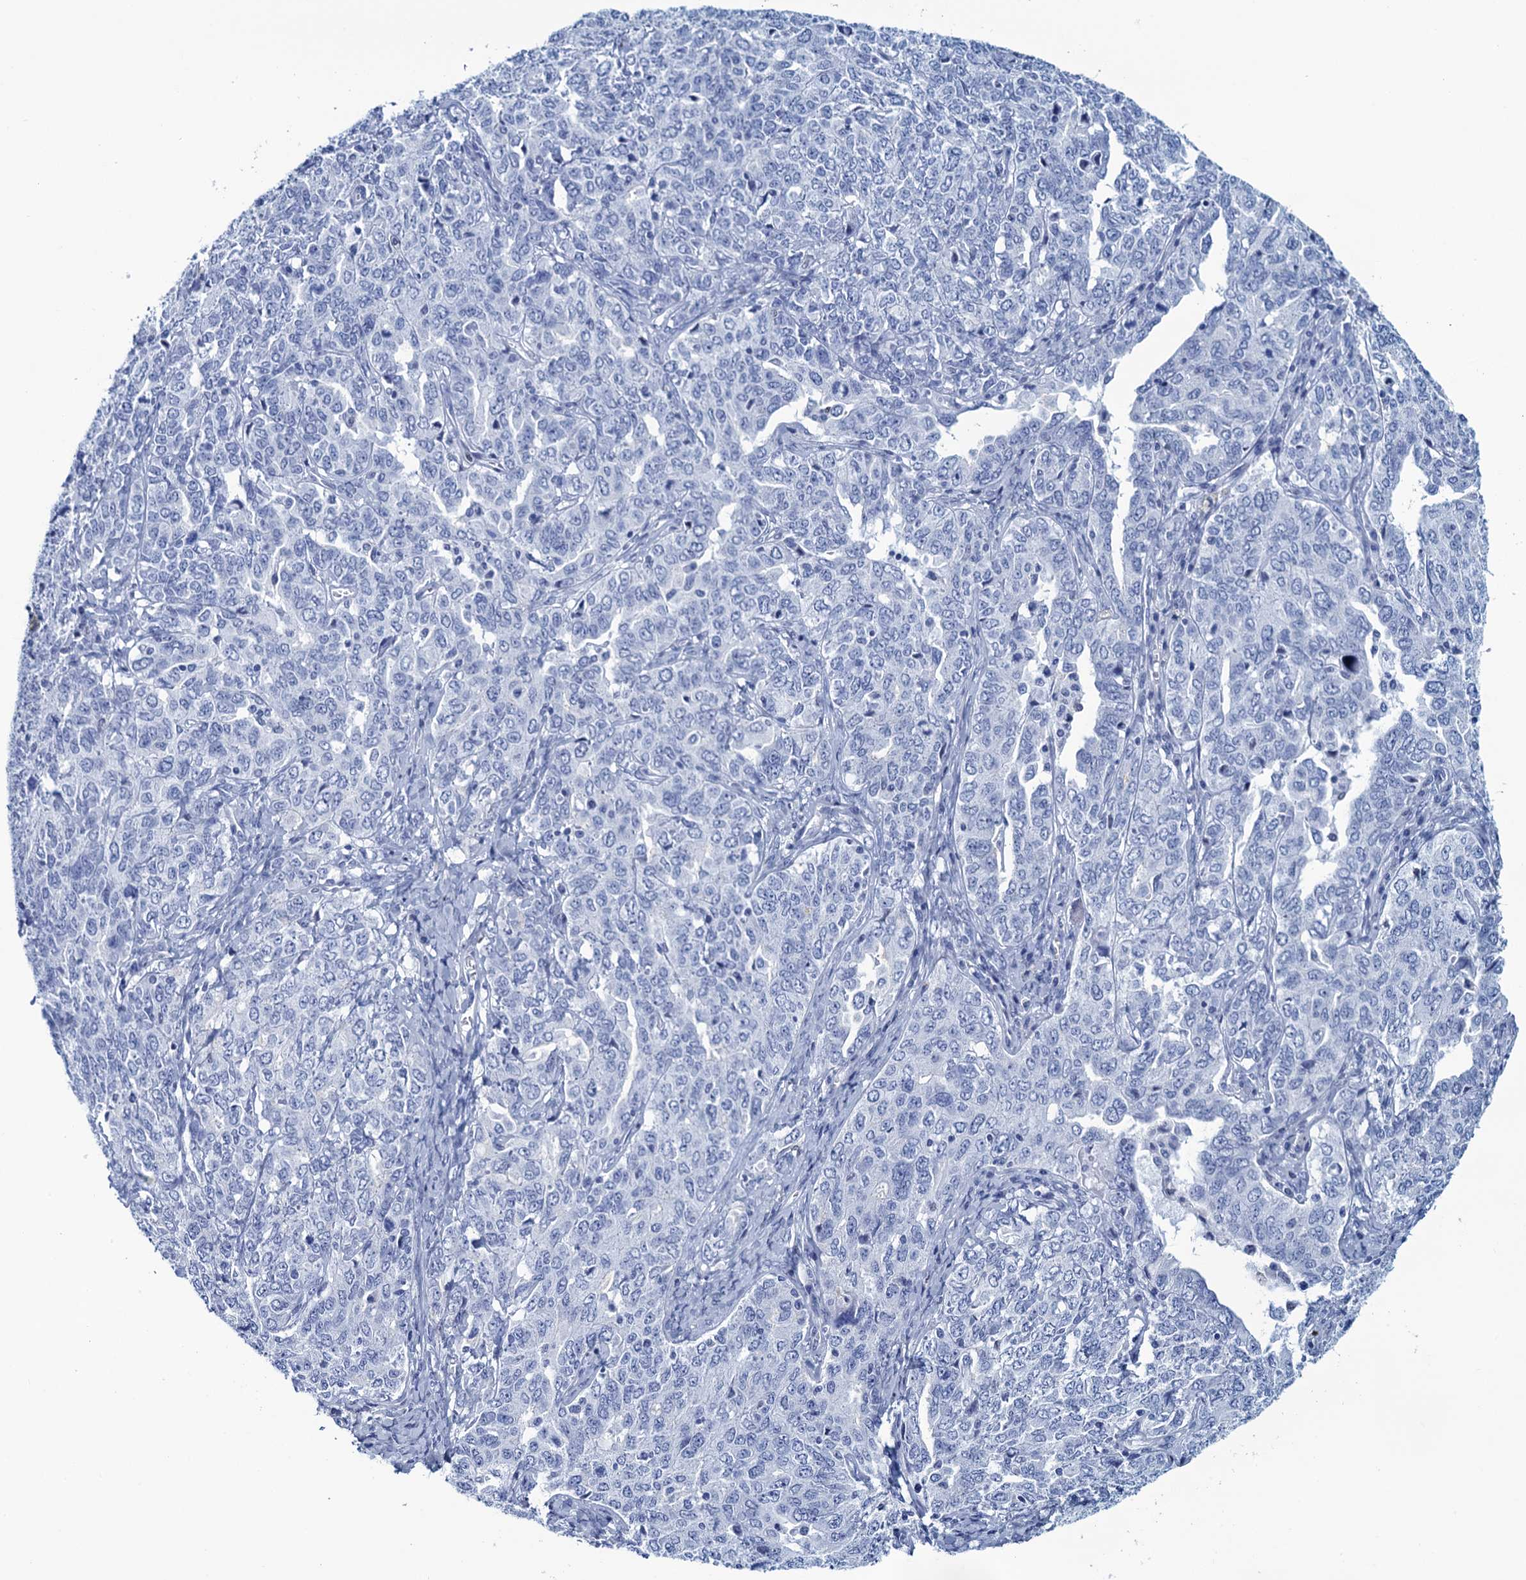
{"staining": {"intensity": "negative", "quantity": "none", "location": "none"}, "tissue": "ovarian cancer", "cell_type": "Tumor cells", "image_type": "cancer", "snomed": [{"axis": "morphology", "description": "Carcinoma, endometroid"}, {"axis": "topography", "description": "Ovary"}], "caption": "A micrograph of human ovarian endometroid carcinoma is negative for staining in tumor cells.", "gene": "RHCG", "patient": {"sex": "female", "age": 62}}